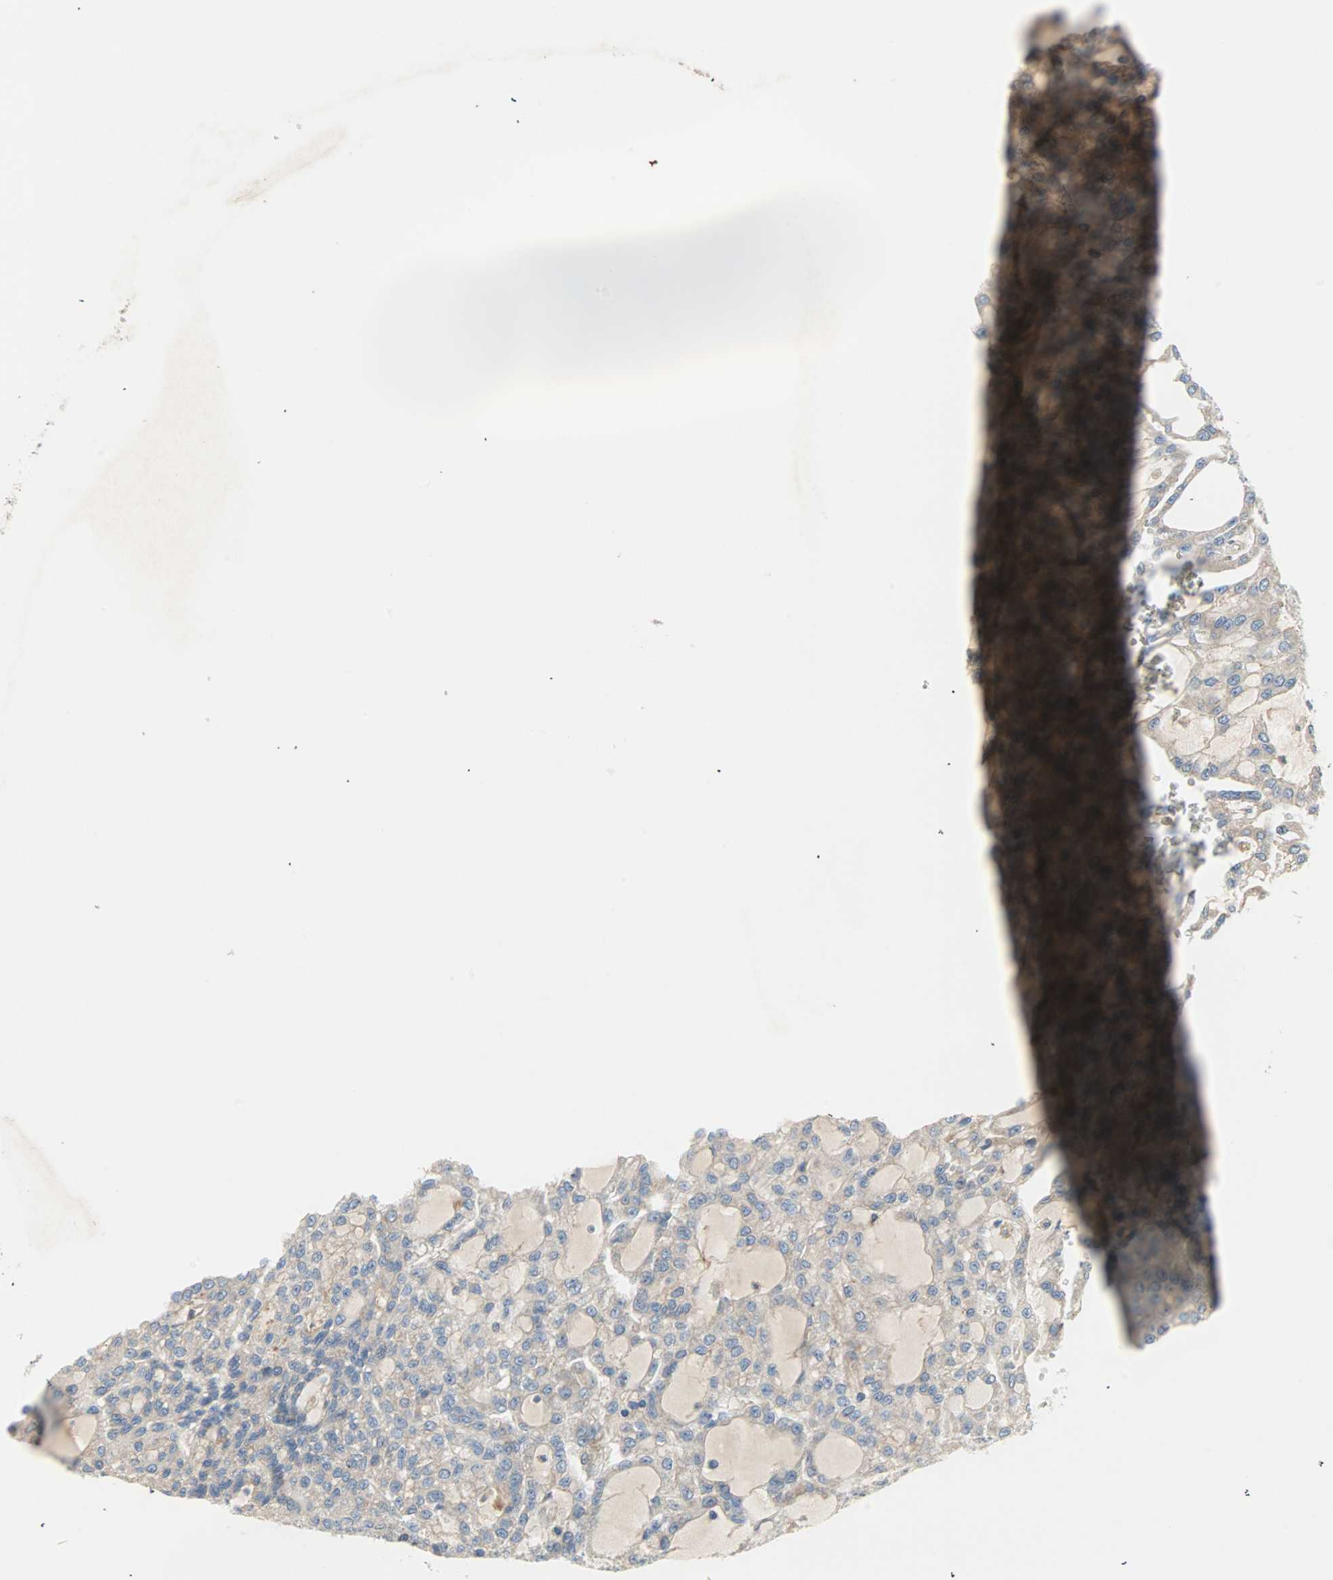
{"staining": {"intensity": "weak", "quantity": "25%-75%", "location": "cytoplasmic/membranous"}, "tissue": "renal cancer", "cell_type": "Tumor cells", "image_type": "cancer", "snomed": [{"axis": "morphology", "description": "Adenocarcinoma, NOS"}, {"axis": "topography", "description": "Kidney"}], "caption": "Immunohistochemical staining of human renal cancer displays weak cytoplasmic/membranous protein expression in about 25%-75% of tumor cells.", "gene": "PDE8A", "patient": {"sex": "male", "age": 63}}